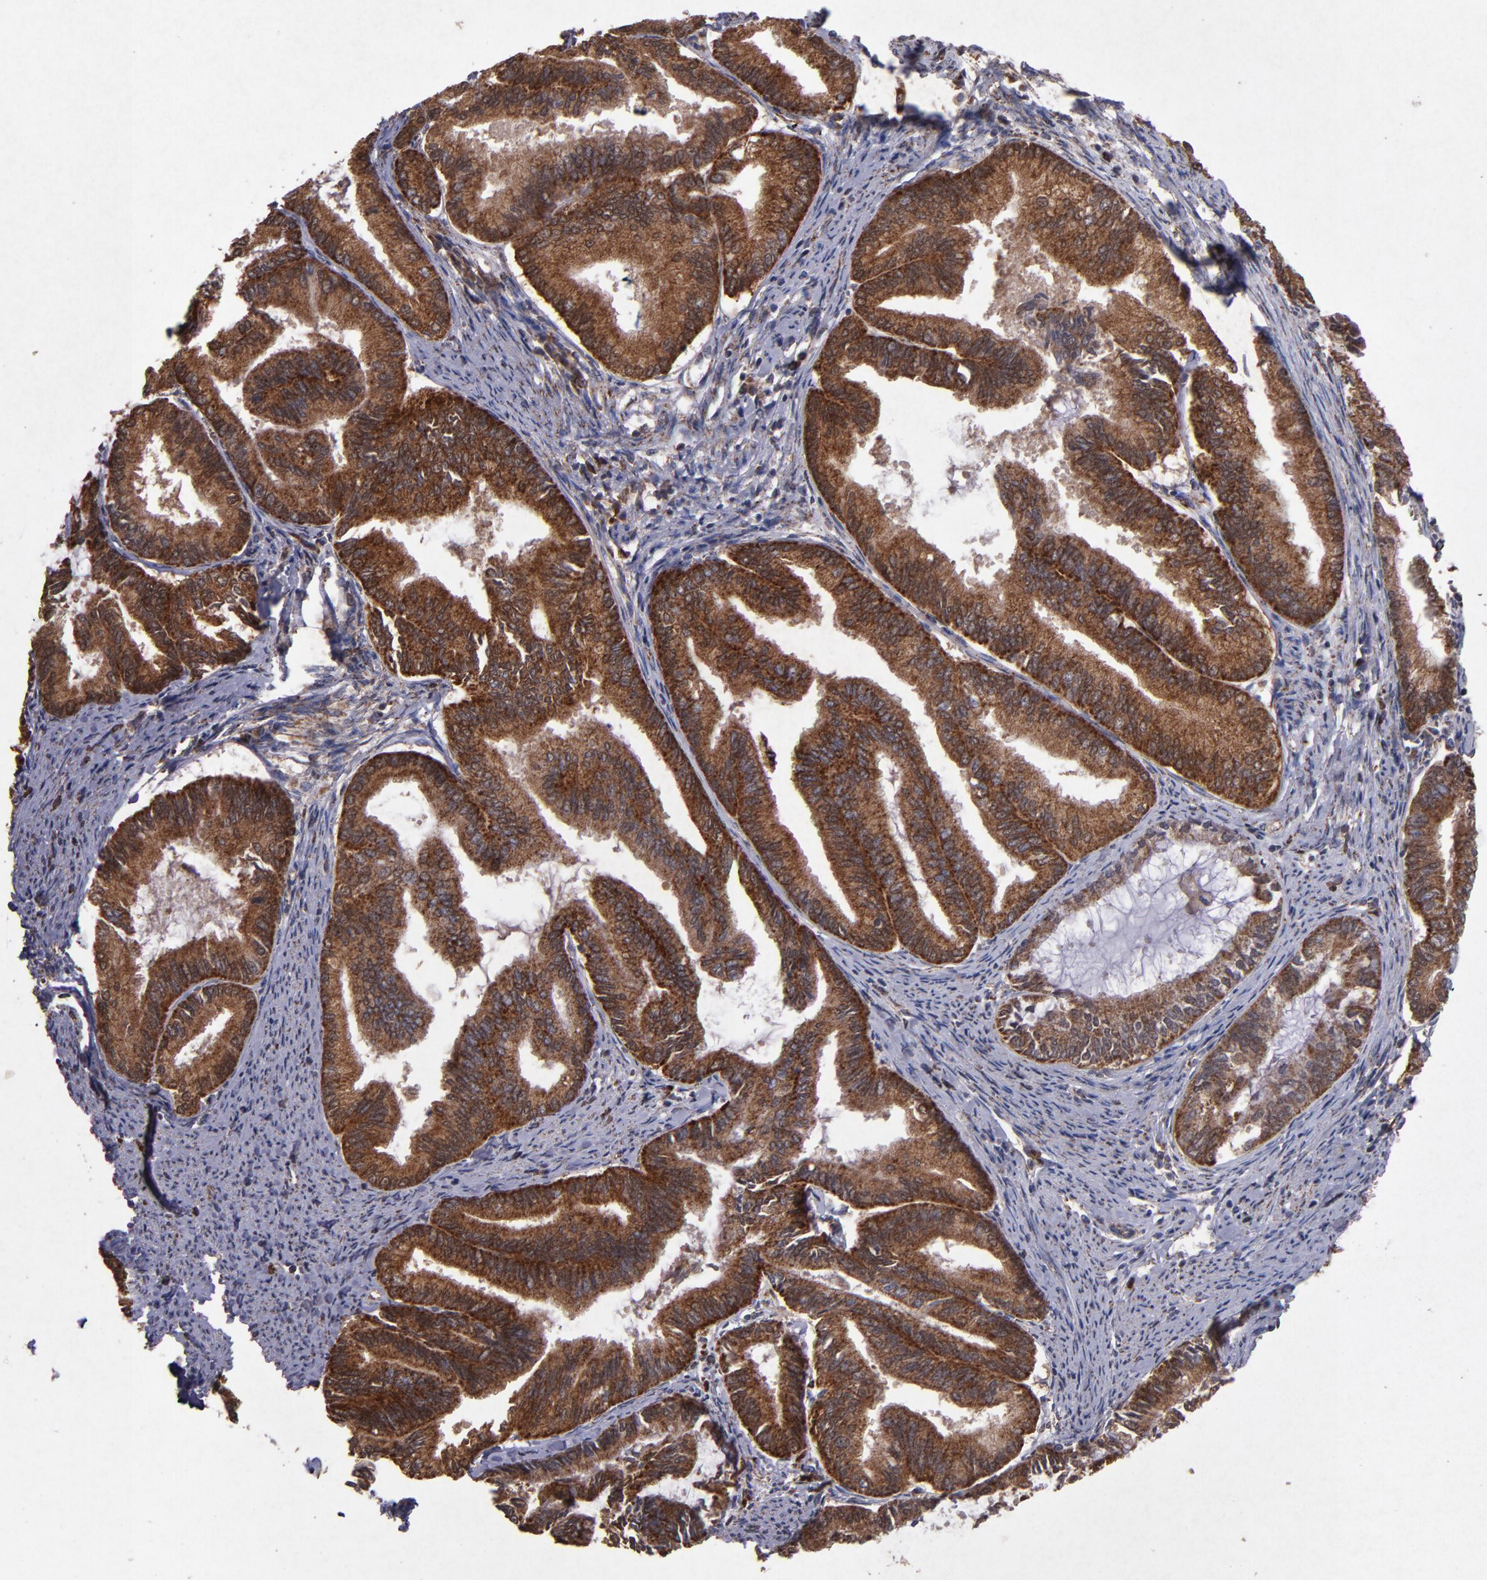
{"staining": {"intensity": "strong", "quantity": ">75%", "location": "cytoplasmic/membranous"}, "tissue": "endometrial cancer", "cell_type": "Tumor cells", "image_type": "cancer", "snomed": [{"axis": "morphology", "description": "Adenocarcinoma, NOS"}, {"axis": "topography", "description": "Endometrium"}], "caption": "DAB (3,3'-diaminobenzidine) immunohistochemical staining of human endometrial adenocarcinoma demonstrates strong cytoplasmic/membranous protein staining in approximately >75% of tumor cells. The staining is performed using DAB brown chromogen to label protein expression. The nuclei are counter-stained blue using hematoxylin.", "gene": "TIMM9", "patient": {"sex": "female", "age": 86}}